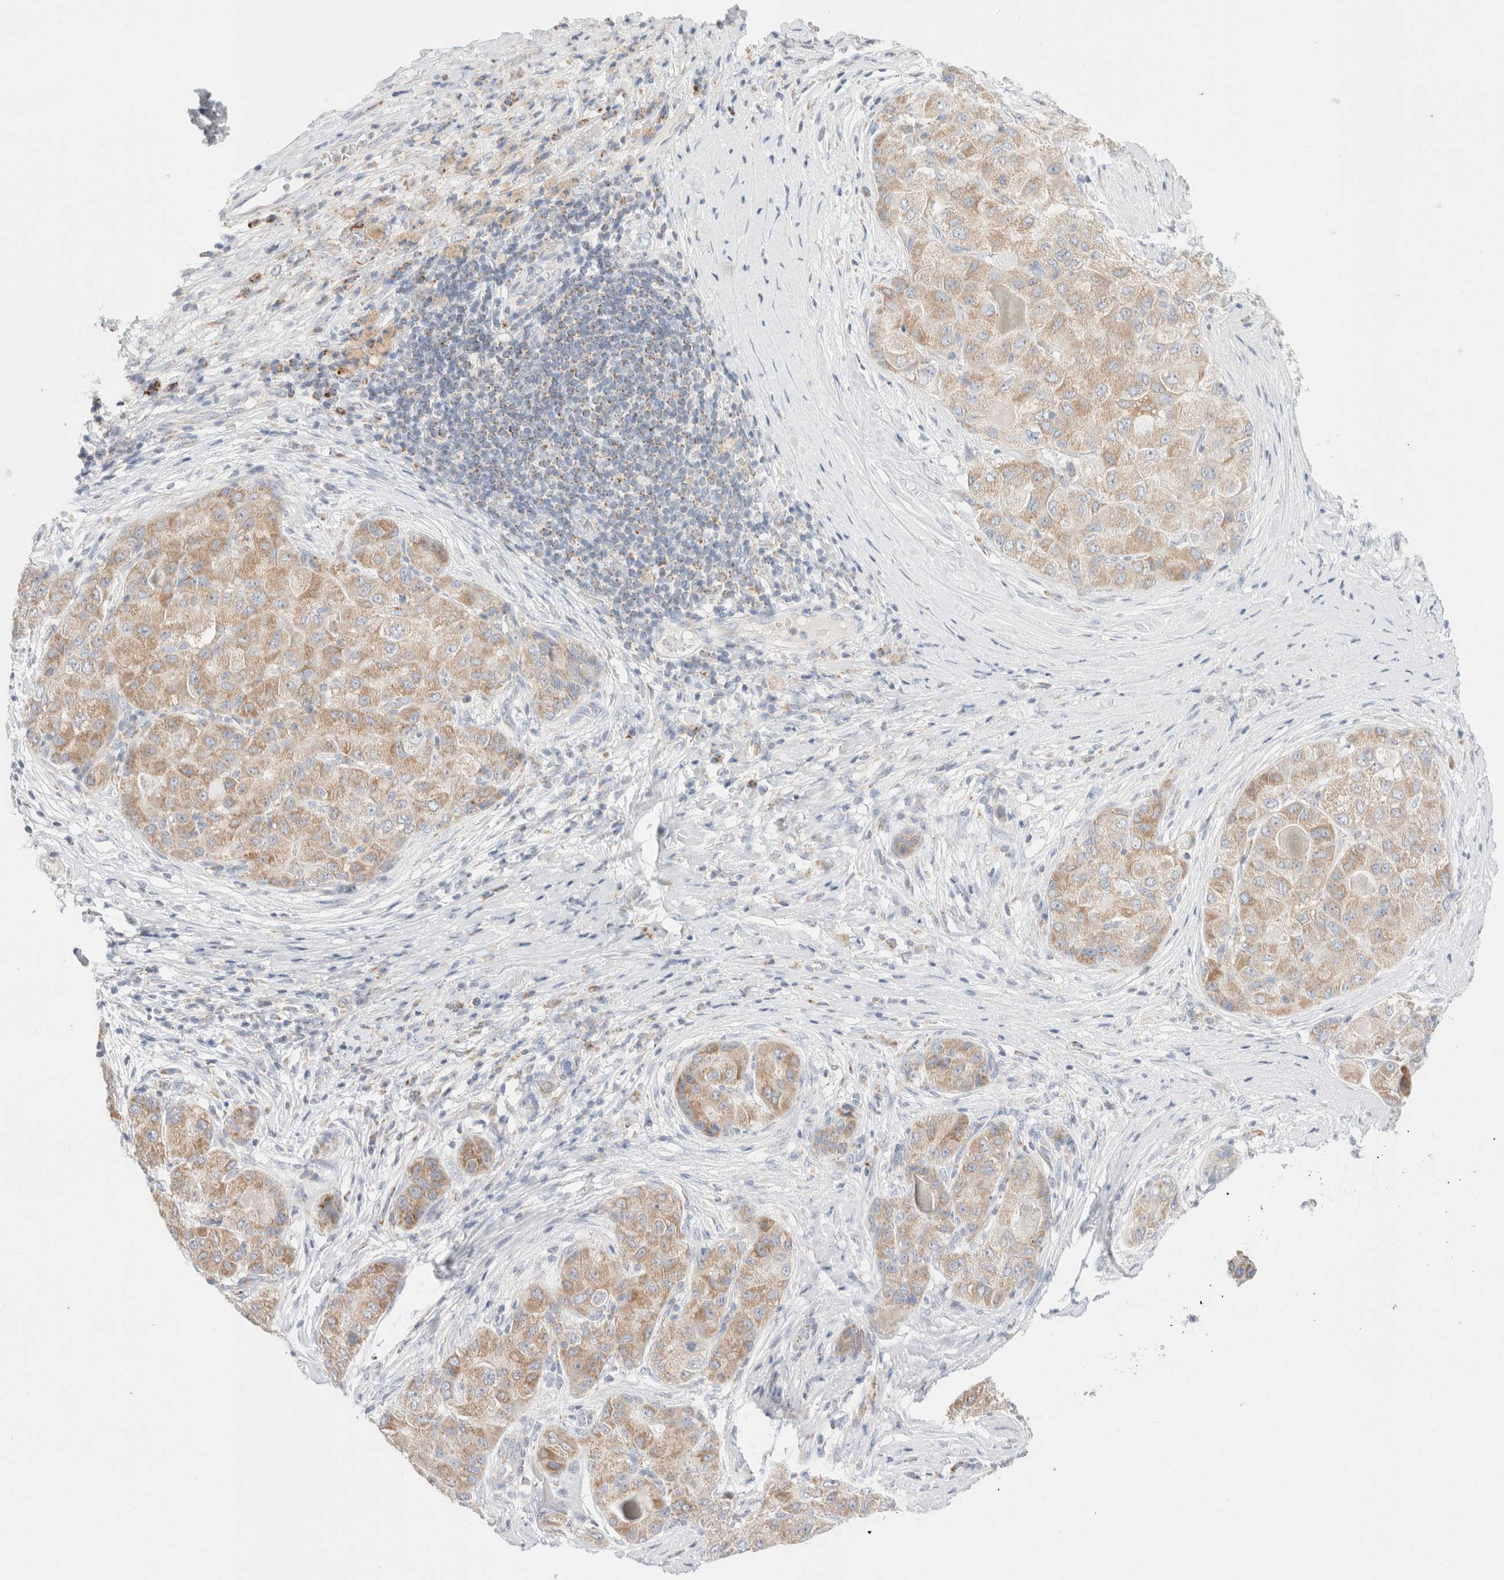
{"staining": {"intensity": "weak", "quantity": ">75%", "location": "cytoplasmic/membranous"}, "tissue": "liver cancer", "cell_type": "Tumor cells", "image_type": "cancer", "snomed": [{"axis": "morphology", "description": "Carcinoma, Hepatocellular, NOS"}, {"axis": "topography", "description": "Liver"}], "caption": "The photomicrograph shows immunohistochemical staining of liver hepatocellular carcinoma. There is weak cytoplasmic/membranous positivity is appreciated in approximately >75% of tumor cells. Immunohistochemistry (ihc) stains the protein of interest in brown and the nuclei are stained blue.", "gene": "ATP6V1C1", "patient": {"sex": "male", "age": 80}}